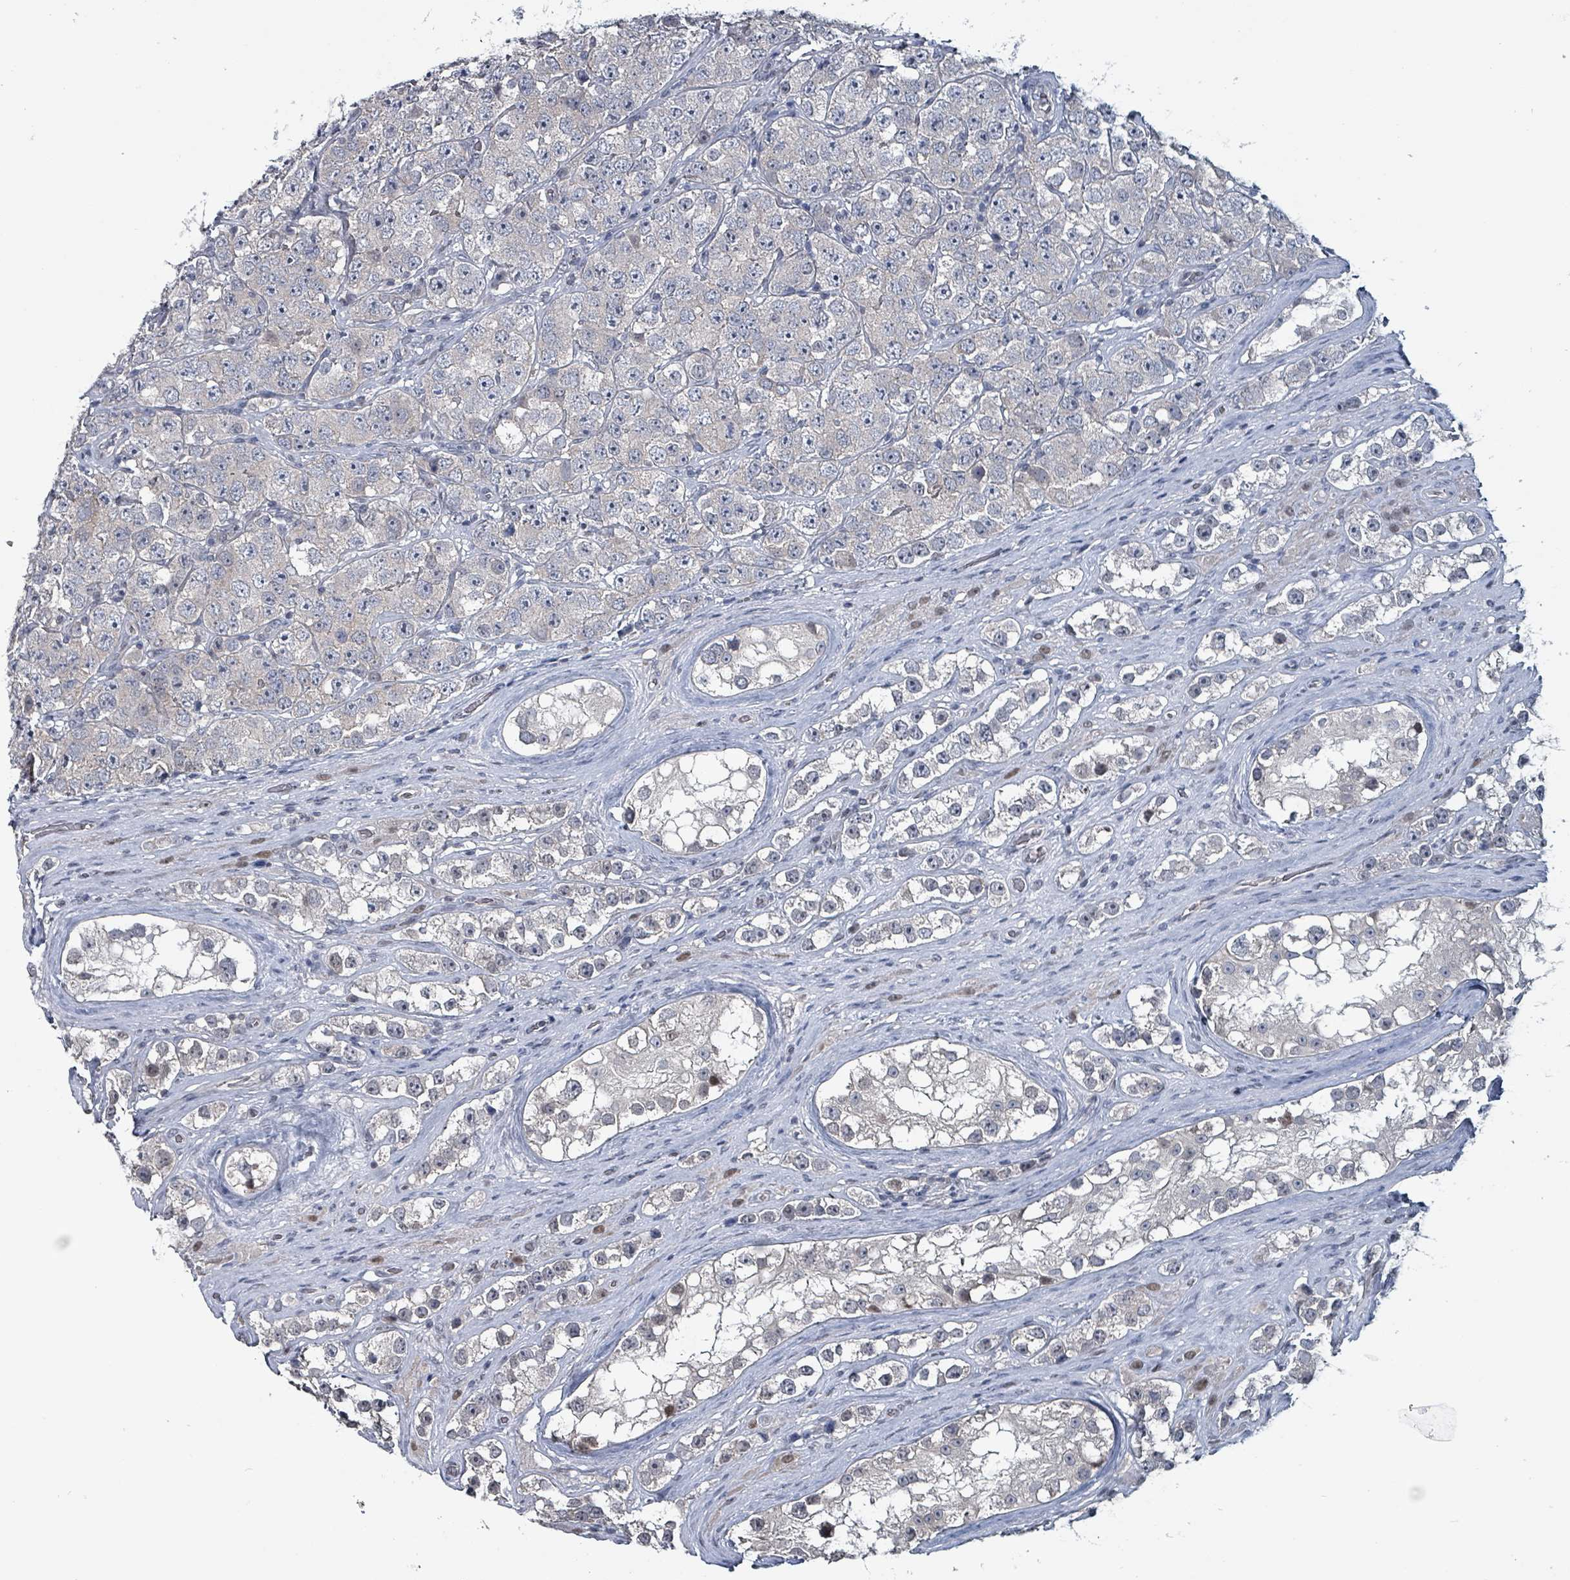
{"staining": {"intensity": "negative", "quantity": "none", "location": "none"}, "tissue": "testis cancer", "cell_type": "Tumor cells", "image_type": "cancer", "snomed": [{"axis": "morphology", "description": "Seminoma, NOS"}, {"axis": "topography", "description": "Testis"}], "caption": "DAB immunohistochemical staining of testis seminoma shows no significant staining in tumor cells.", "gene": "BIVM", "patient": {"sex": "male", "age": 28}}